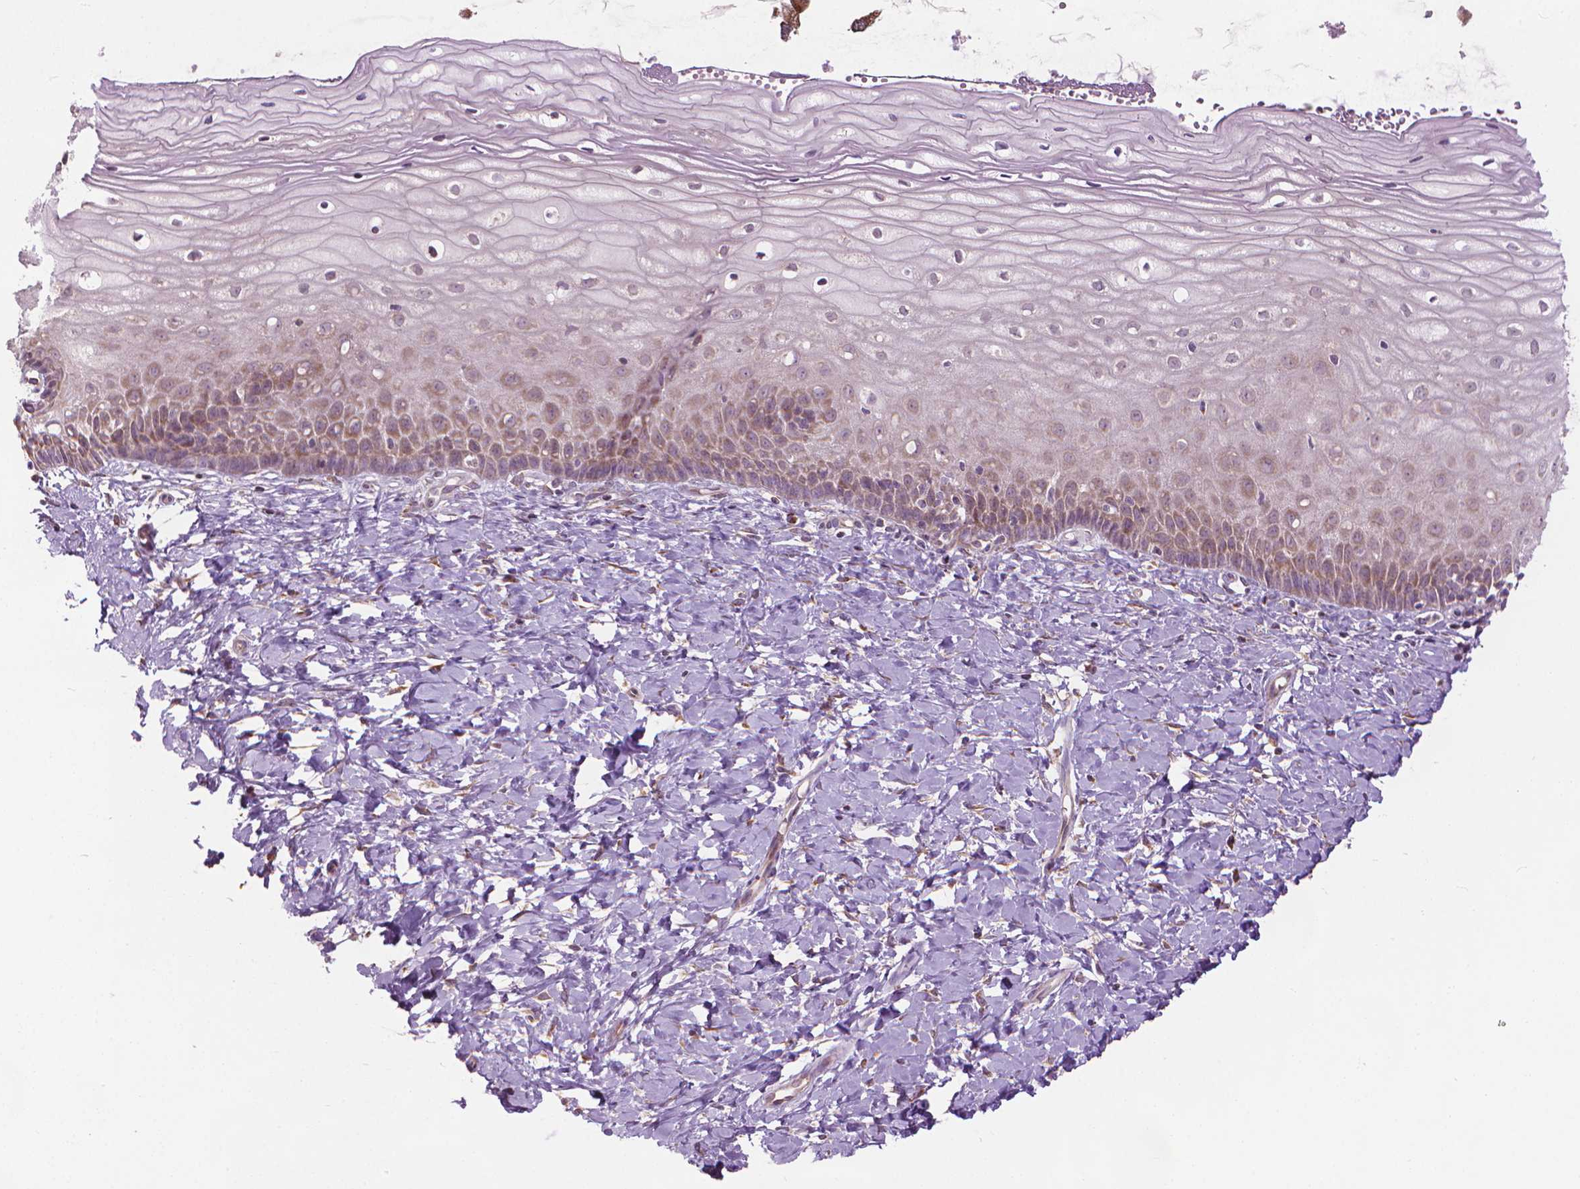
{"staining": {"intensity": "weak", "quantity": ">75%", "location": "cytoplasmic/membranous"}, "tissue": "cervix", "cell_type": "Glandular cells", "image_type": "normal", "snomed": [{"axis": "morphology", "description": "Normal tissue, NOS"}, {"axis": "topography", "description": "Cervix"}], "caption": "The histopathology image reveals immunohistochemical staining of normal cervix. There is weak cytoplasmic/membranous expression is identified in approximately >75% of glandular cells. (Stains: DAB (3,3'-diaminobenzidine) in brown, nuclei in blue, Microscopy: brightfield microscopy at high magnification).", "gene": "NUDT1", "patient": {"sex": "female", "age": 37}}